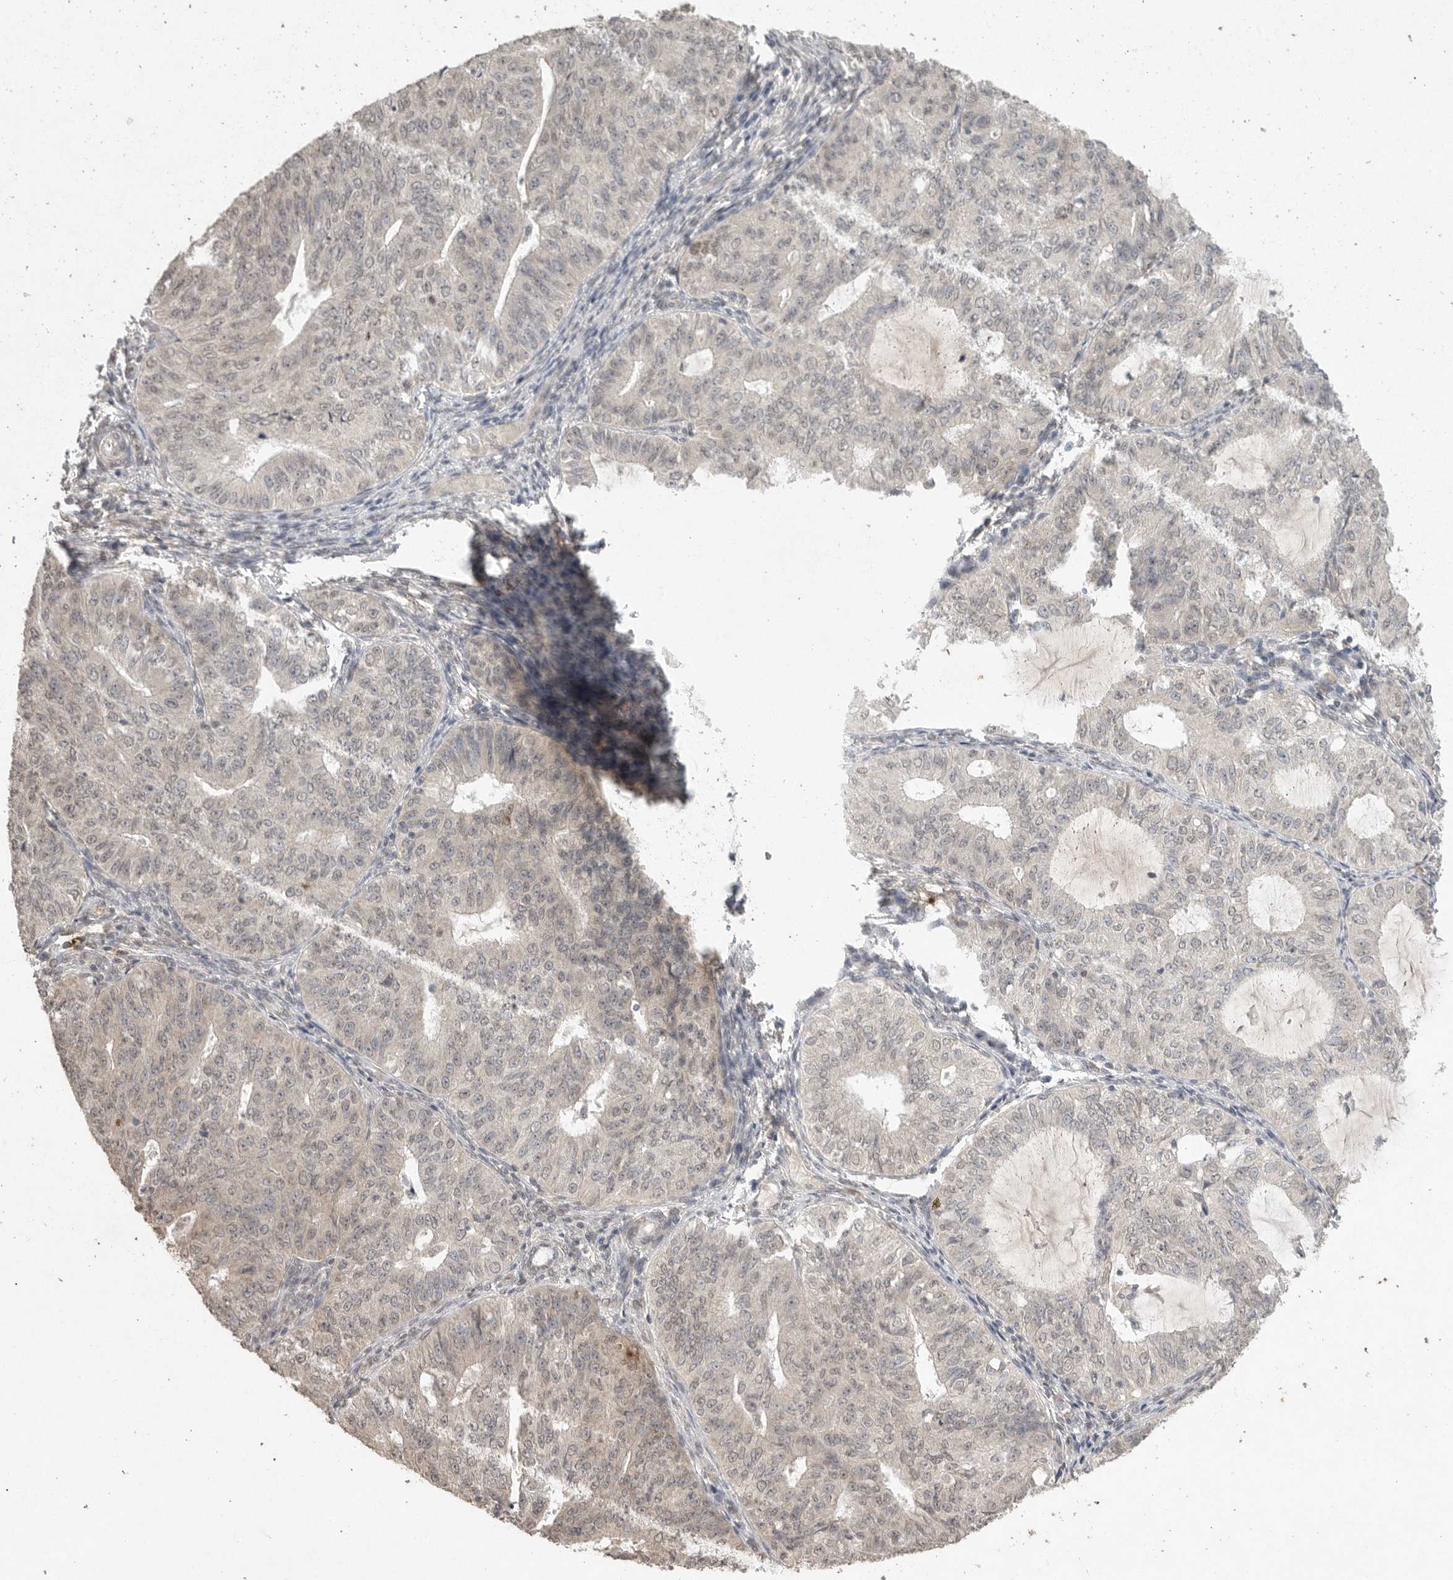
{"staining": {"intensity": "negative", "quantity": "none", "location": "none"}, "tissue": "endometrial cancer", "cell_type": "Tumor cells", "image_type": "cancer", "snomed": [{"axis": "morphology", "description": "Adenocarcinoma, NOS"}, {"axis": "topography", "description": "Endometrium"}], "caption": "DAB (3,3'-diaminobenzidine) immunohistochemical staining of endometrial cancer reveals no significant positivity in tumor cells. (DAB (3,3'-diaminobenzidine) IHC, high magnification).", "gene": "KLK5", "patient": {"sex": "female", "age": 32}}